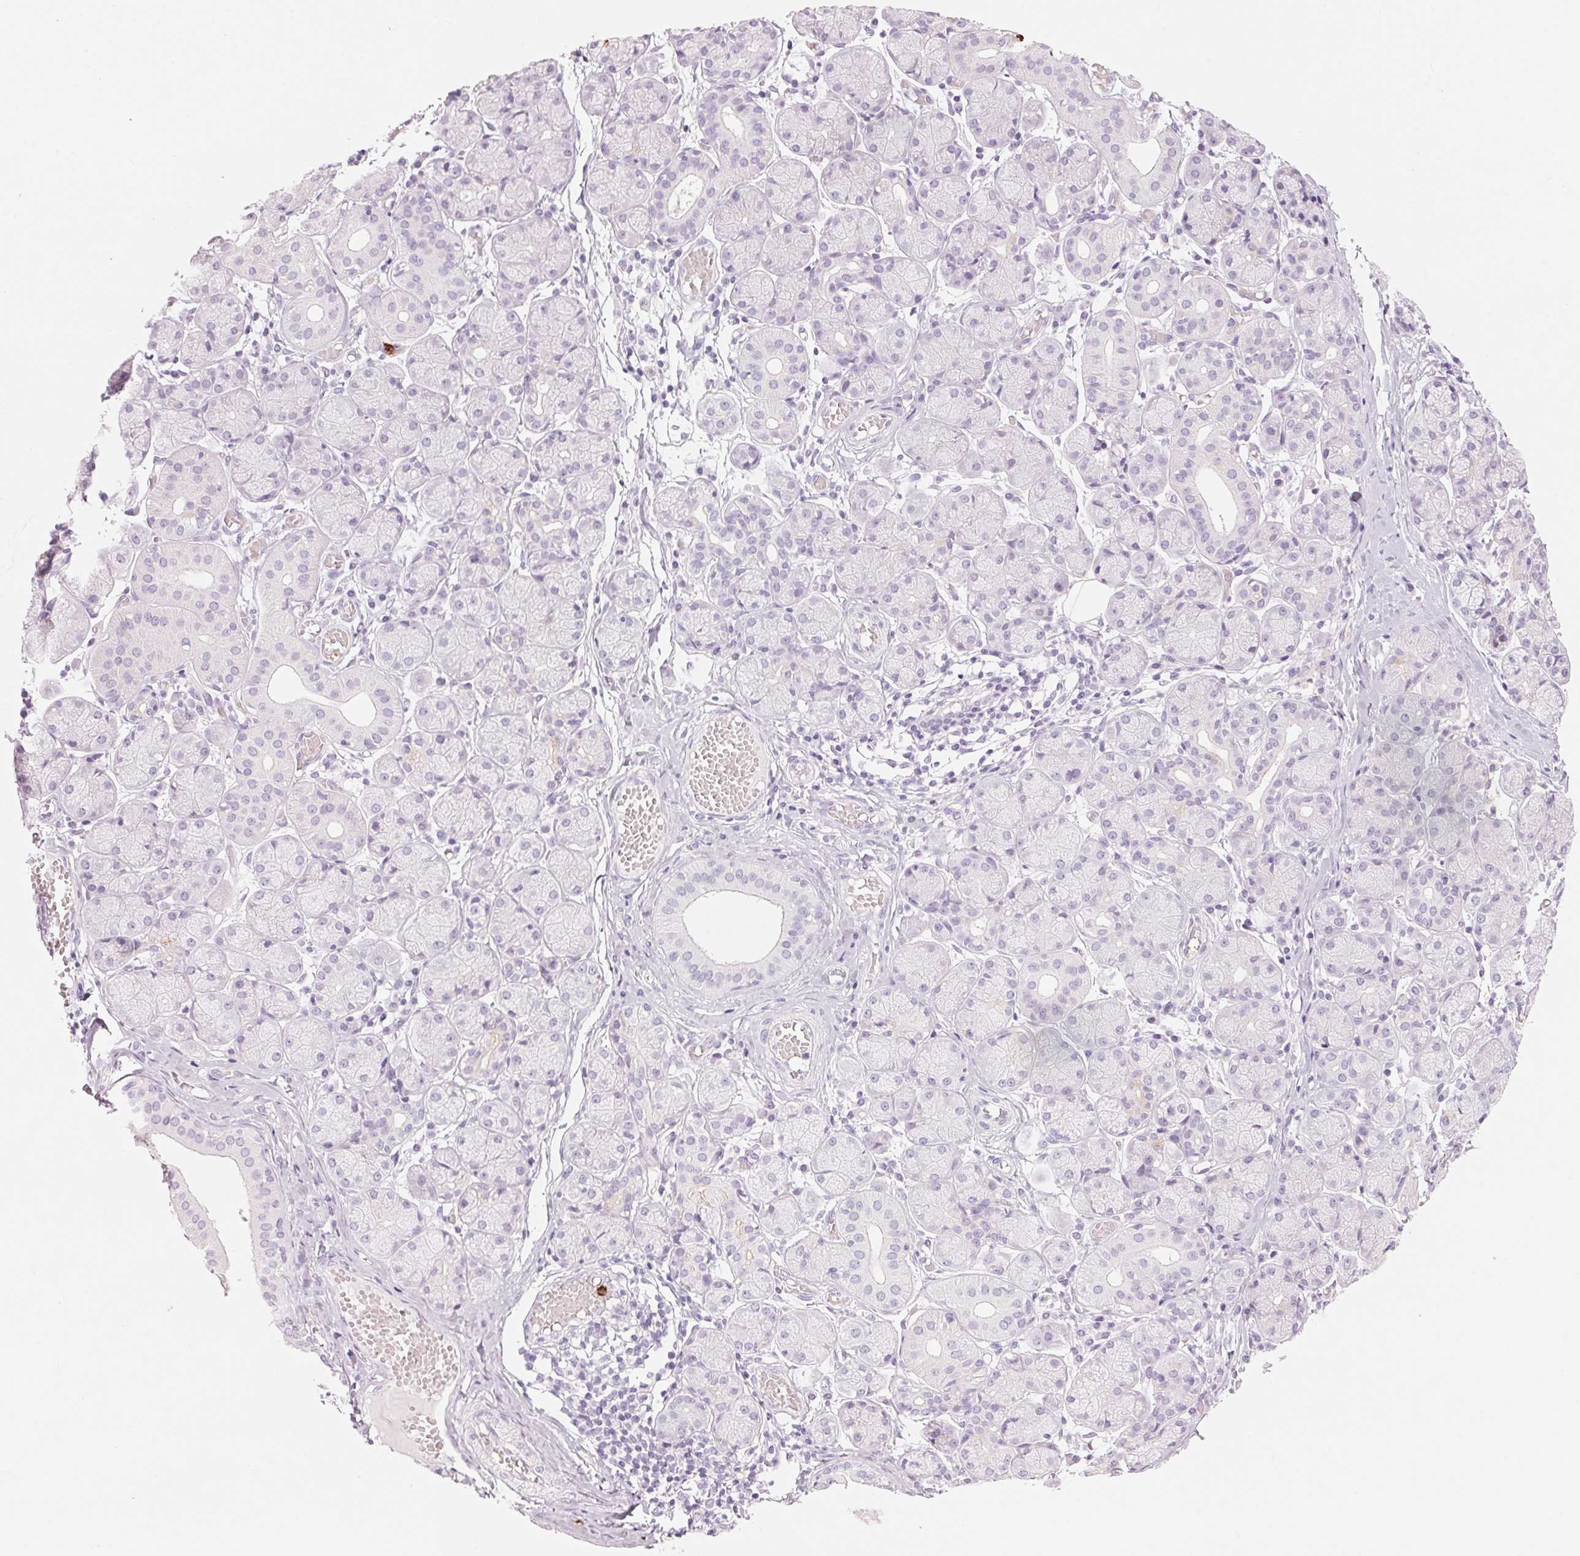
{"staining": {"intensity": "negative", "quantity": "none", "location": "none"}, "tissue": "salivary gland", "cell_type": "Glandular cells", "image_type": "normal", "snomed": [{"axis": "morphology", "description": "Normal tissue, NOS"}, {"axis": "topography", "description": "Salivary gland"}], "caption": "Glandular cells are negative for brown protein staining in benign salivary gland.", "gene": "KLK7", "patient": {"sex": "female", "age": 24}}